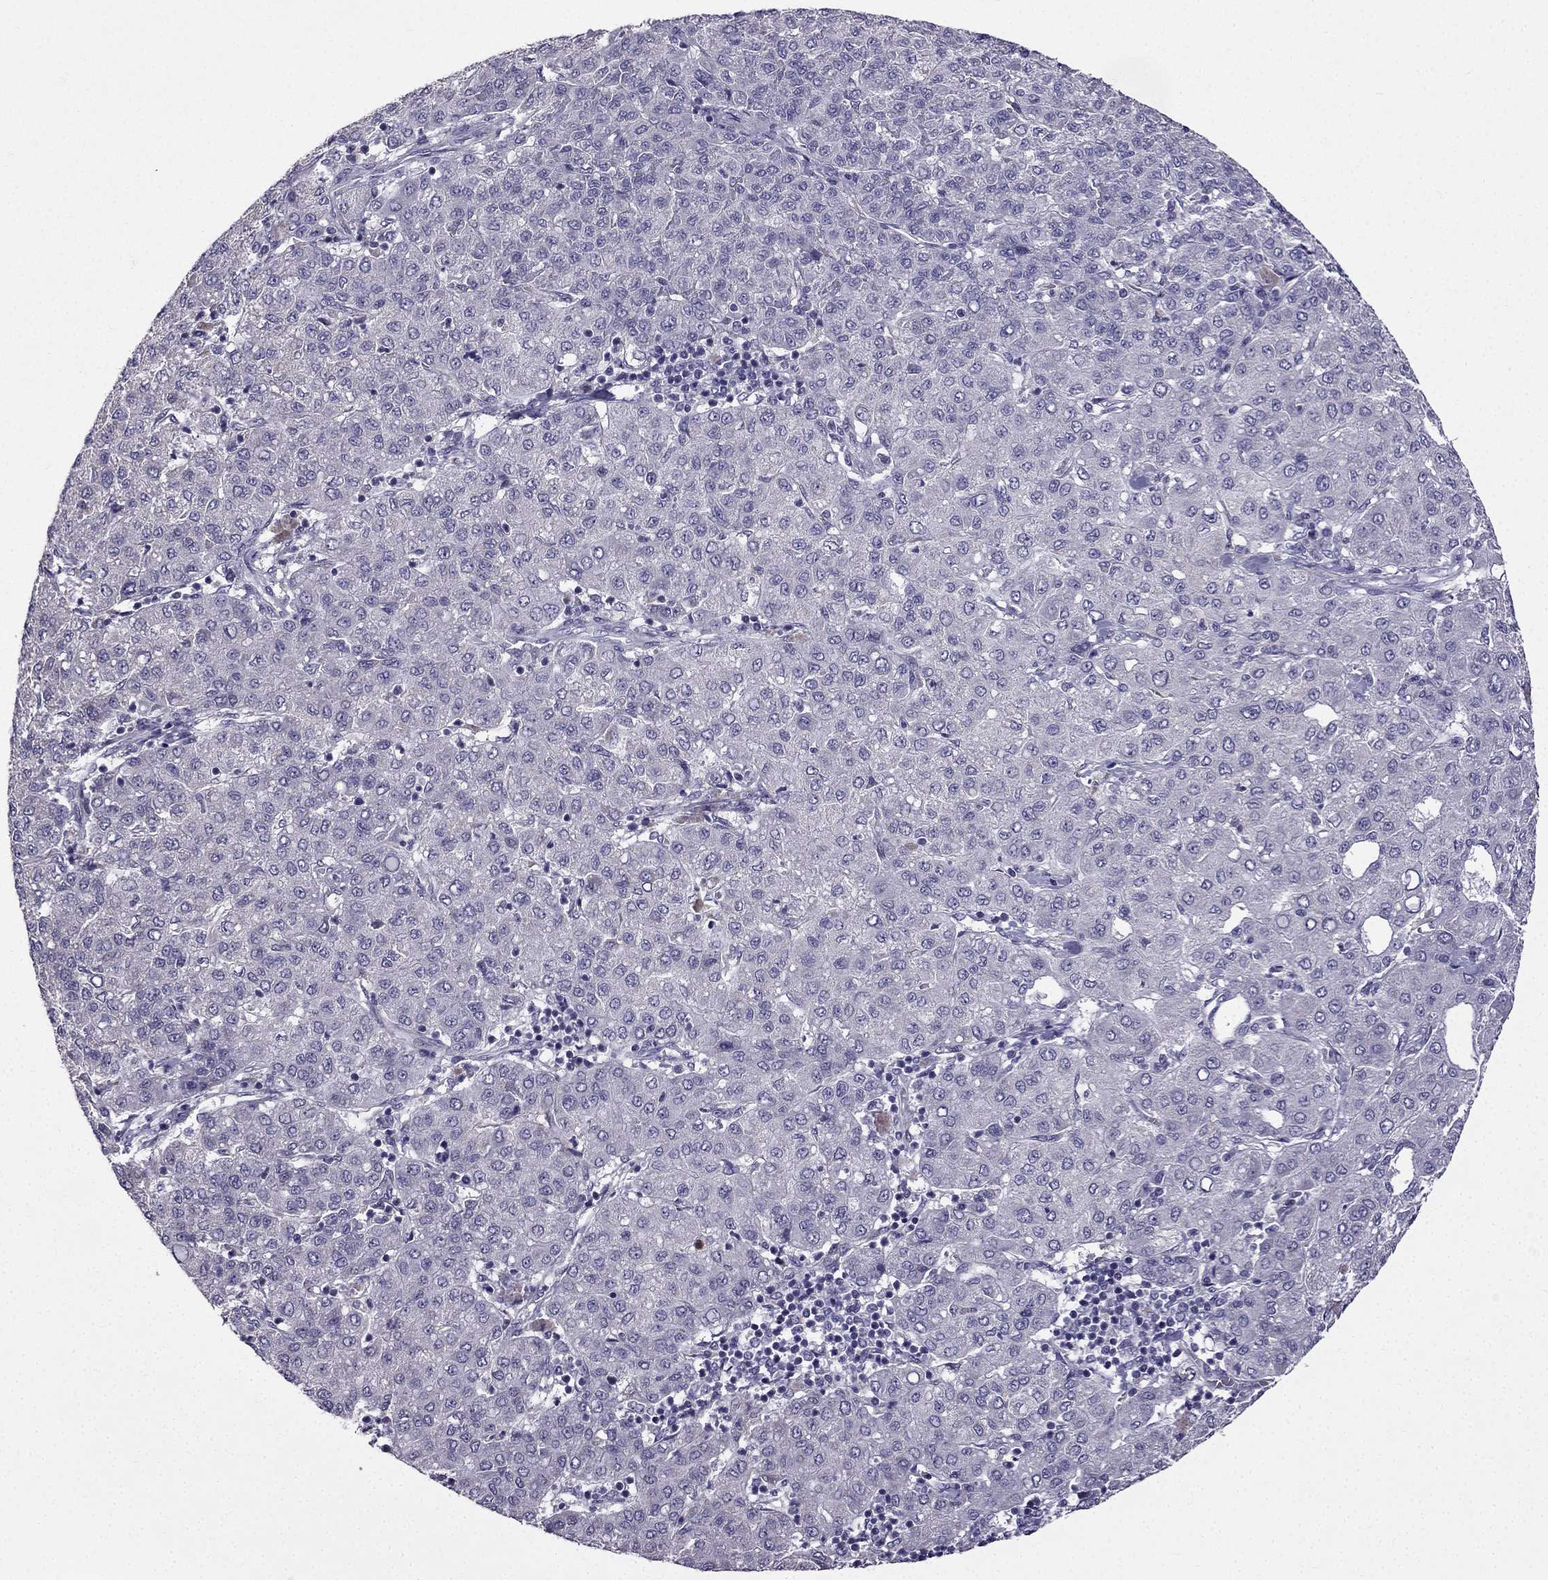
{"staining": {"intensity": "negative", "quantity": "none", "location": "none"}, "tissue": "liver cancer", "cell_type": "Tumor cells", "image_type": "cancer", "snomed": [{"axis": "morphology", "description": "Carcinoma, Hepatocellular, NOS"}, {"axis": "topography", "description": "Liver"}], "caption": "Hepatocellular carcinoma (liver) stained for a protein using immunohistochemistry demonstrates no positivity tumor cells.", "gene": "SLC6A2", "patient": {"sex": "male", "age": 65}}